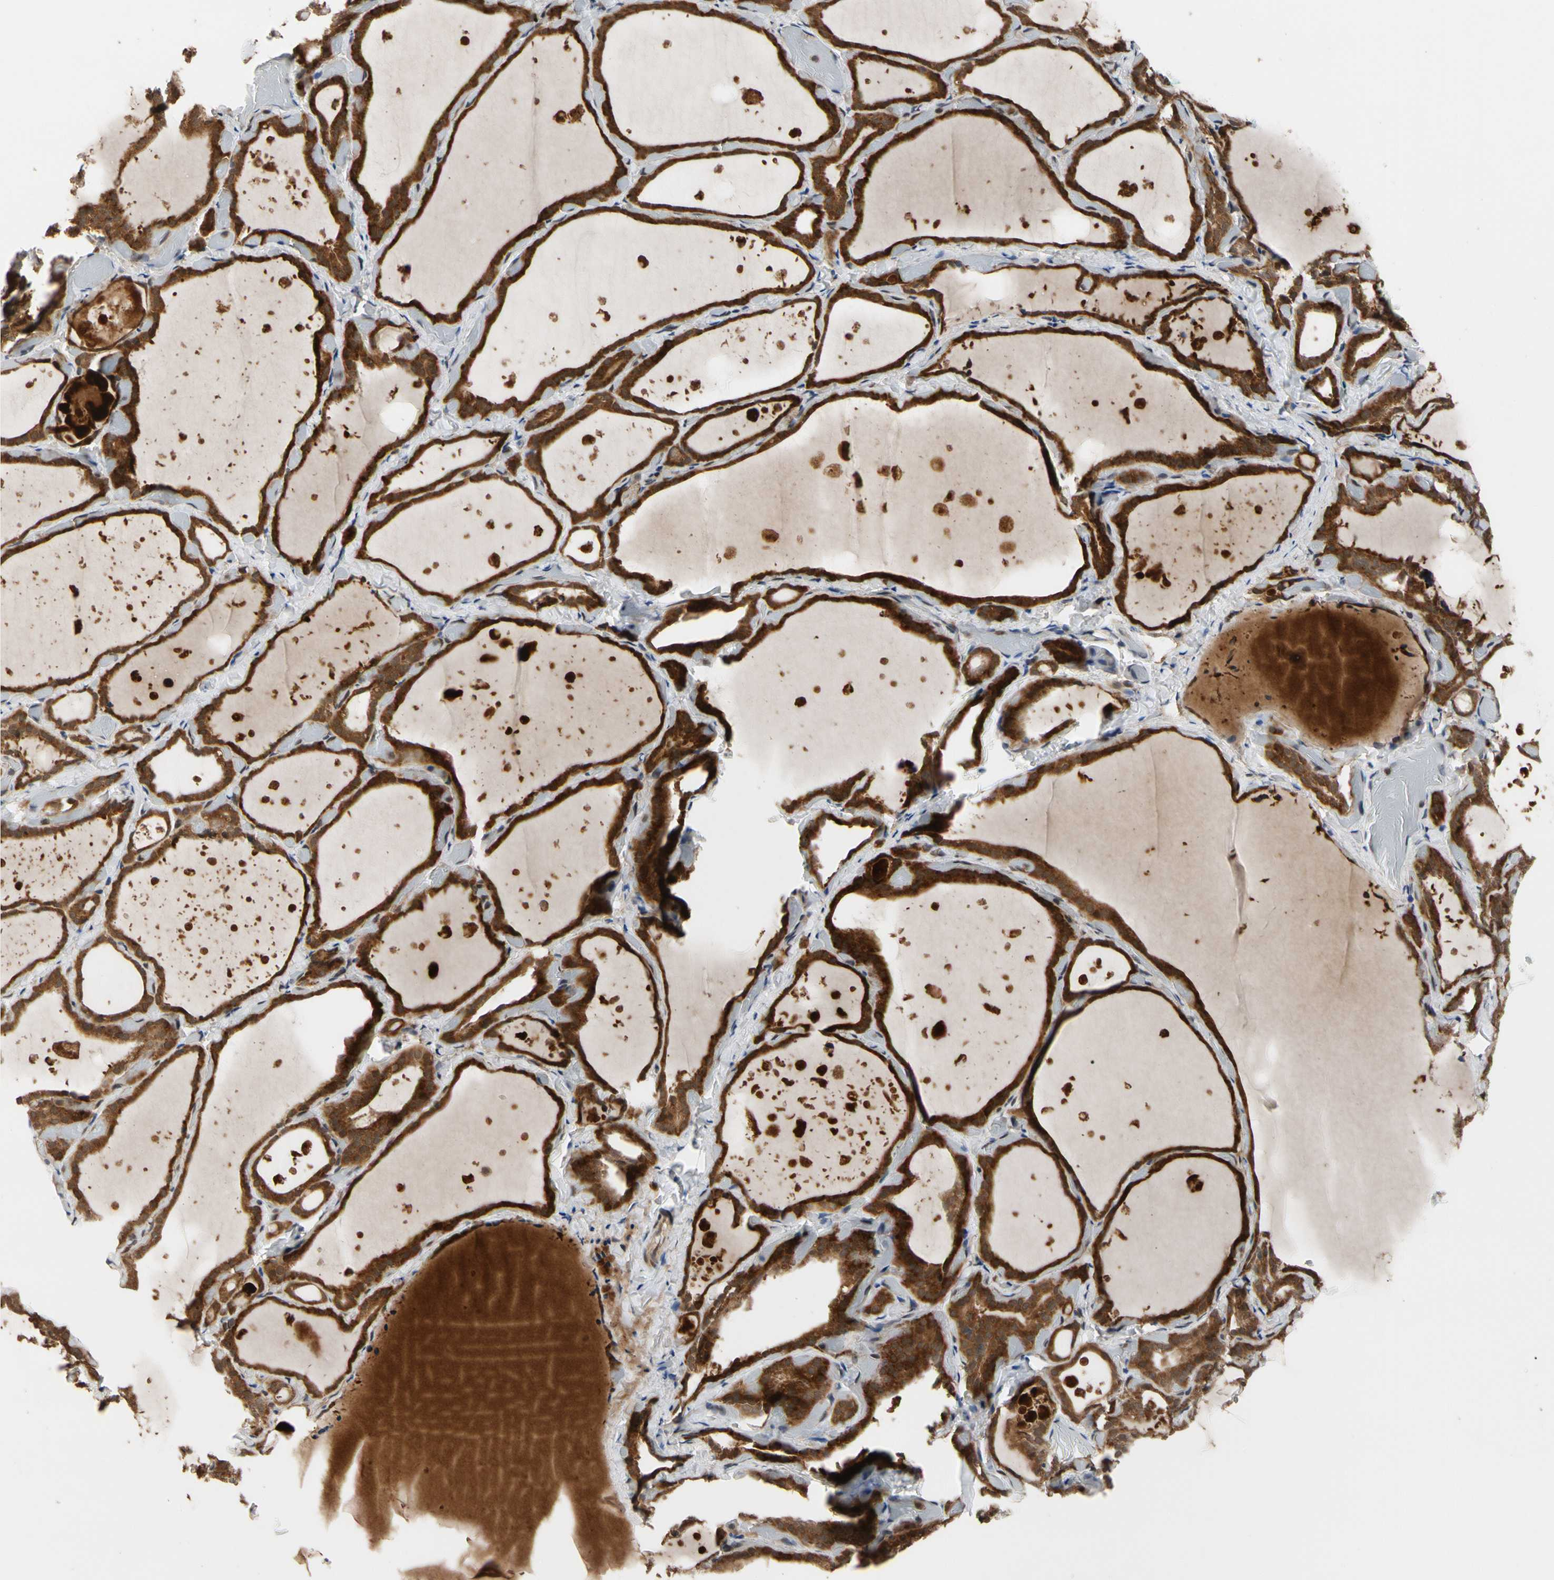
{"staining": {"intensity": "strong", "quantity": ">75%", "location": "cytoplasmic/membranous"}, "tissue": "thyroid gland", "cell_type": "Glandular cells", "image_type": "normal", "snomed": [{"axis": "morphology", "description": "Normal tissue, NOS"}, {"axis": "topography", "description": "Thyroid gland"}], "caption": "The micrograph demonstrates staining of normal thyroid gland, revealing strong cytoplasmic/membranous protein expression (brown color) within glandular cells. (Stains: DAB in brown, nuclei in blue, Microscopy: brightfield microscopy at high magnification).", "gene": "CYTIP", "patient": {"sex": "female", "age": 44}}